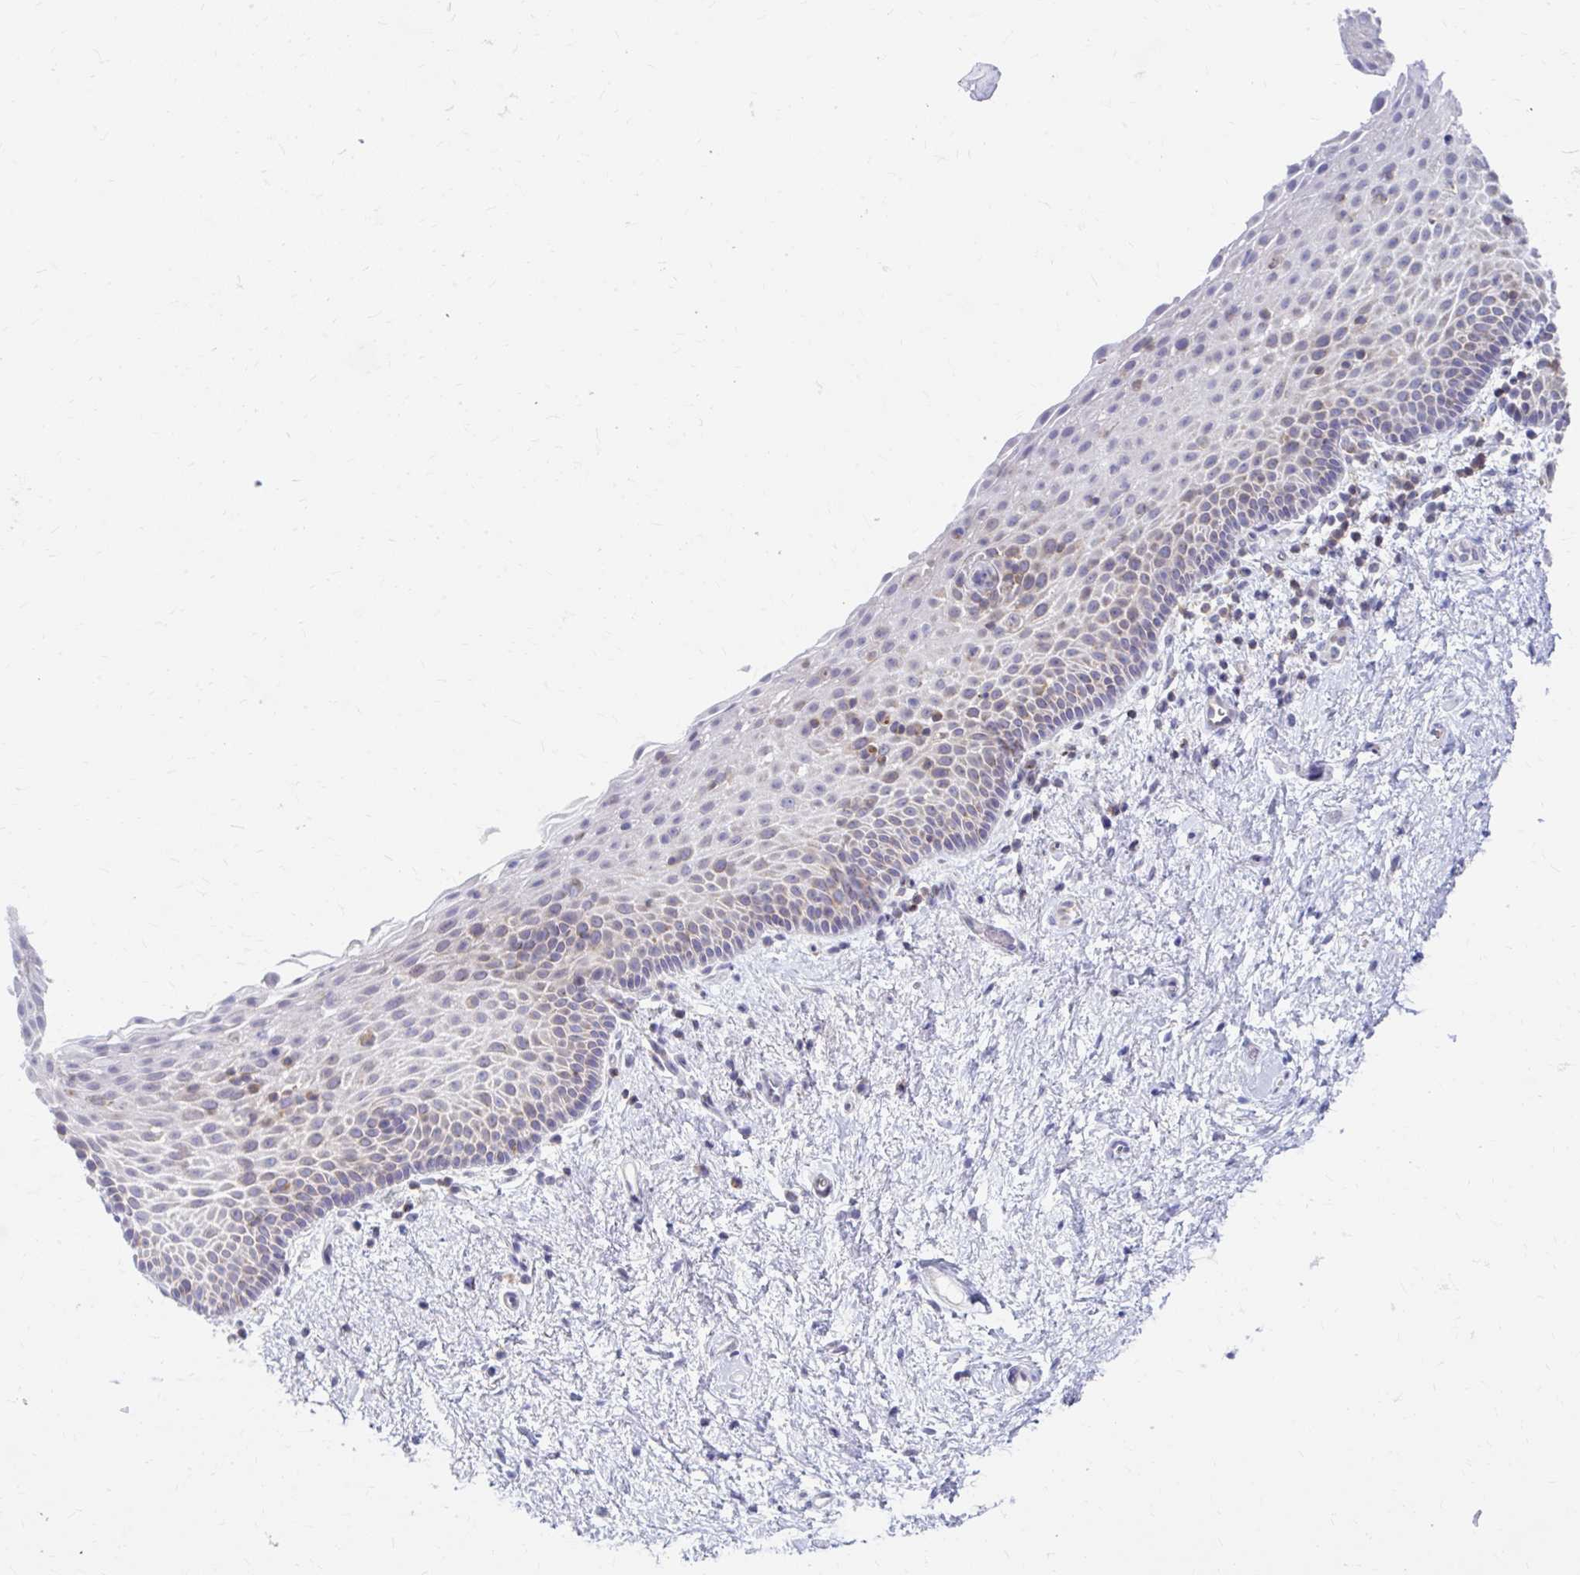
{"staining": {"intensity": "moderate", "quantity": "<25%", "location": "cytoplasmic/membranous"}, "tissue": "vagina", "cell_type": "Squamous epithelial cells", "image_type": "normal", "snomed": [{"axis": "morphology", "description": "Normal tissue, NOS"}, {"axis": "topography", "description": "Vagina"}], "caption": "Immunohistochemical staining of benign human vagina exhibits low levels of moderate cytoplasmic/membranous positivity in about <25% of squamous epithelial cells.", "gene": "RADIL", "patient": {"sex": "female", "age": 61}}